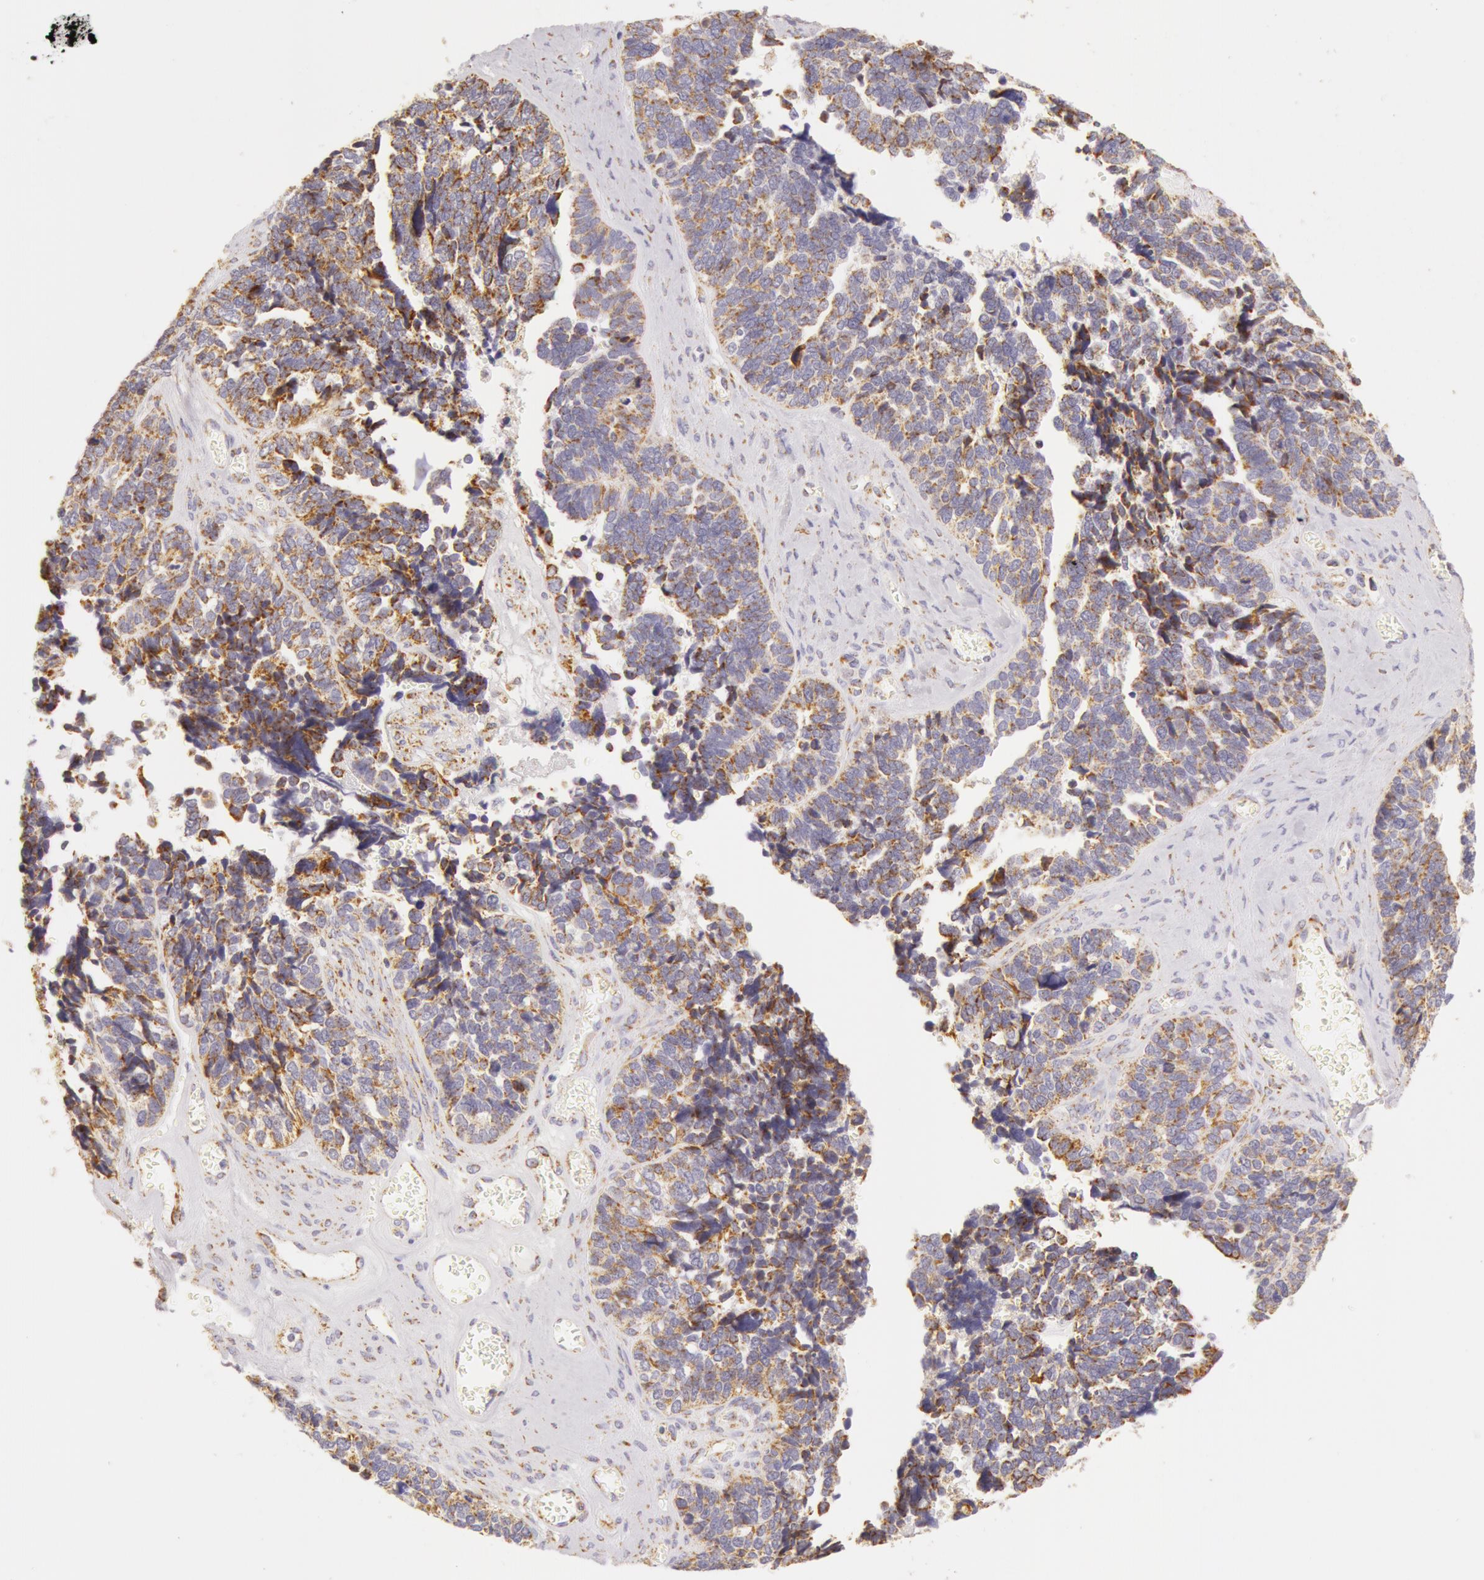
{"staining": {"intensity": "moderate", "quantity": "25%-75%", "location": "cytoplasmic/membranous"}, "tissue": "ovarian cancer", "cell_type": "Tumor cells", "image_type": "cancer", "snomed": [{"axis": "morphology", "description": "Cystadenocarcinoma, serous, NOS"}, {"axis": "topography", "description": "Ovary"}], "caption": "DAB immunohistochemical staining of ovarian cancer (serous cystadenocarcinoma) displays moderate cytoplasmic/membranous protein positivity in about 25%-75% of tumor cells. (Brightfield microscopy of DAB IHC at high magnification).", "gene": "ATP5F1B", "patient": {"sex": "female", "age": 77}}